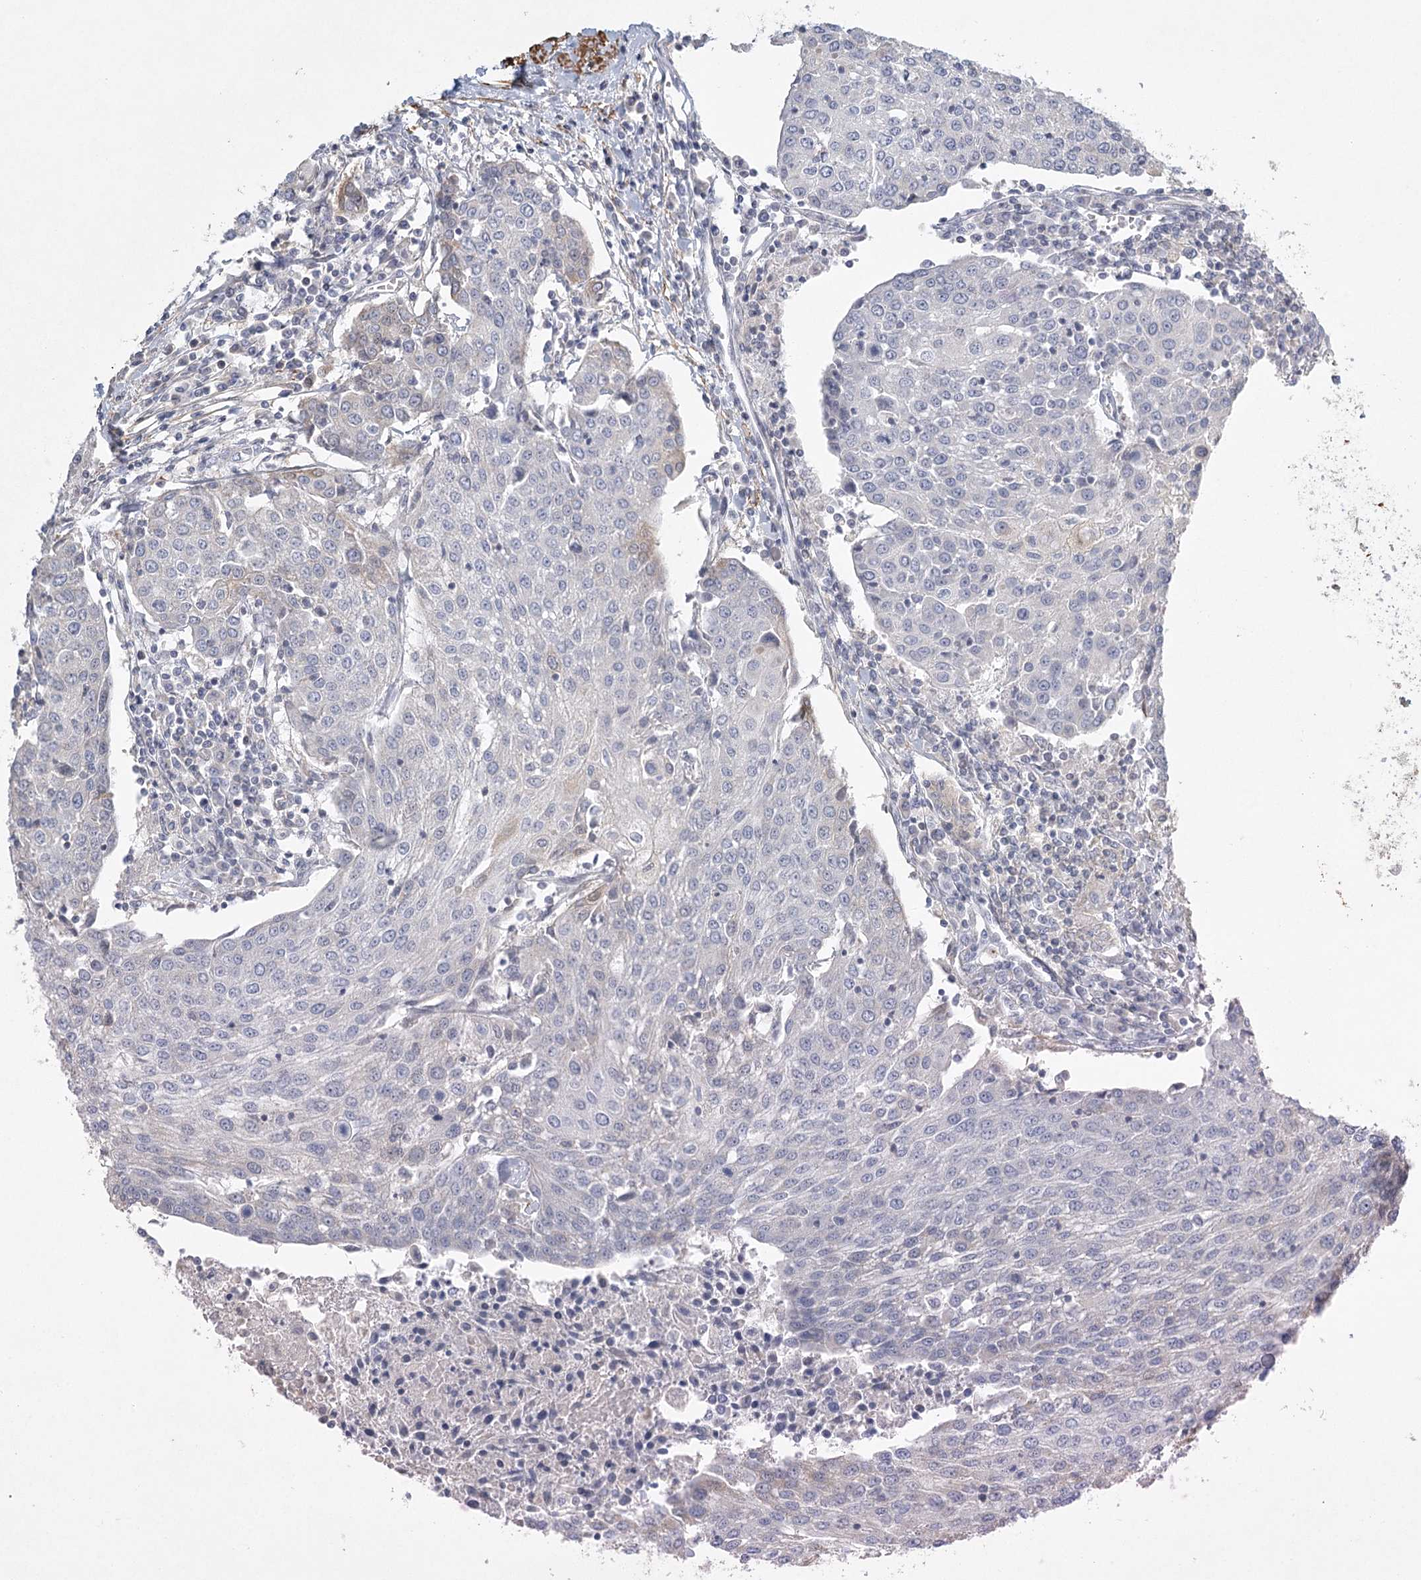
{"staining": {"intensity": "negative", "quantity": "none", "location": "none"}, "tissue": "urothelial cancer", "cell_type": "Tumor cells", "image_type": "cancer", "snomed": [{"axis": "morphology", "description": "Urothelial carcinoma, High grade"}, {"axis": "topography", "description": "Urinary bladder"}], "caption": "This is an immunohistochemistry (IHC) photomicrograph of urothelial carcinoma (high-grade). There is no positivity in tumor cells.", "gene": "INPP4B", "patient": {"sex": "female", "age": 85}}